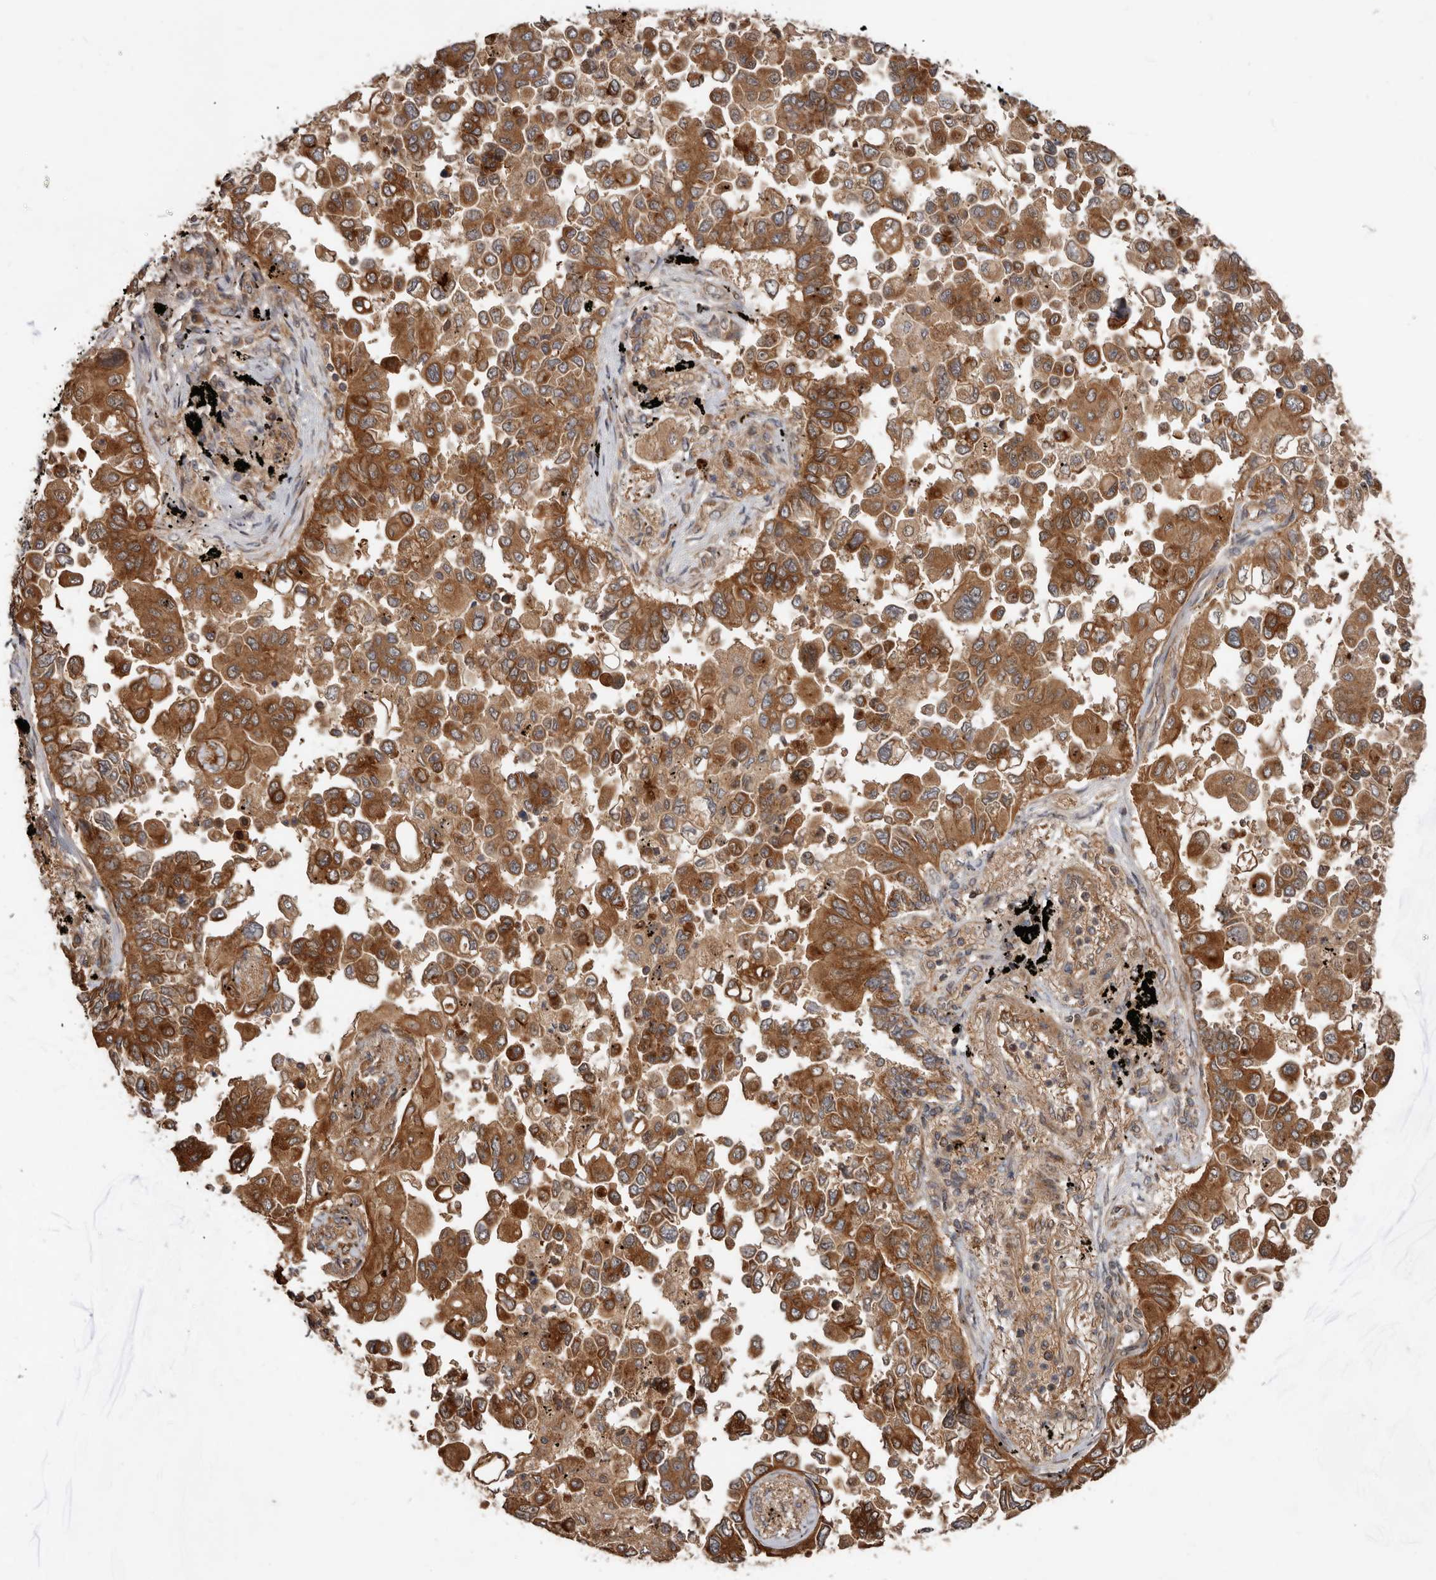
{"staining": {"intensity": "moderate", "quantity": ">75%", "location": "cytoplasmic/membranous"}, "tissue": "lung cancer", "cell_type": "Tumor cells", "image_type": "cancer", "snomed": [{"axis": "morphology", "description": "Adenocarcinoma, NOS"}, {"axis": "topography", "description": "Lung"}], "caption": "Immunohistochemical staining of lung adenocarcinoma exhibits medium levels of moderate cytoplasmic/membranous expression in approximately >75% of tumor cells.", "gene": "STK36", "patient": {"sex": "female", "age": 67}}